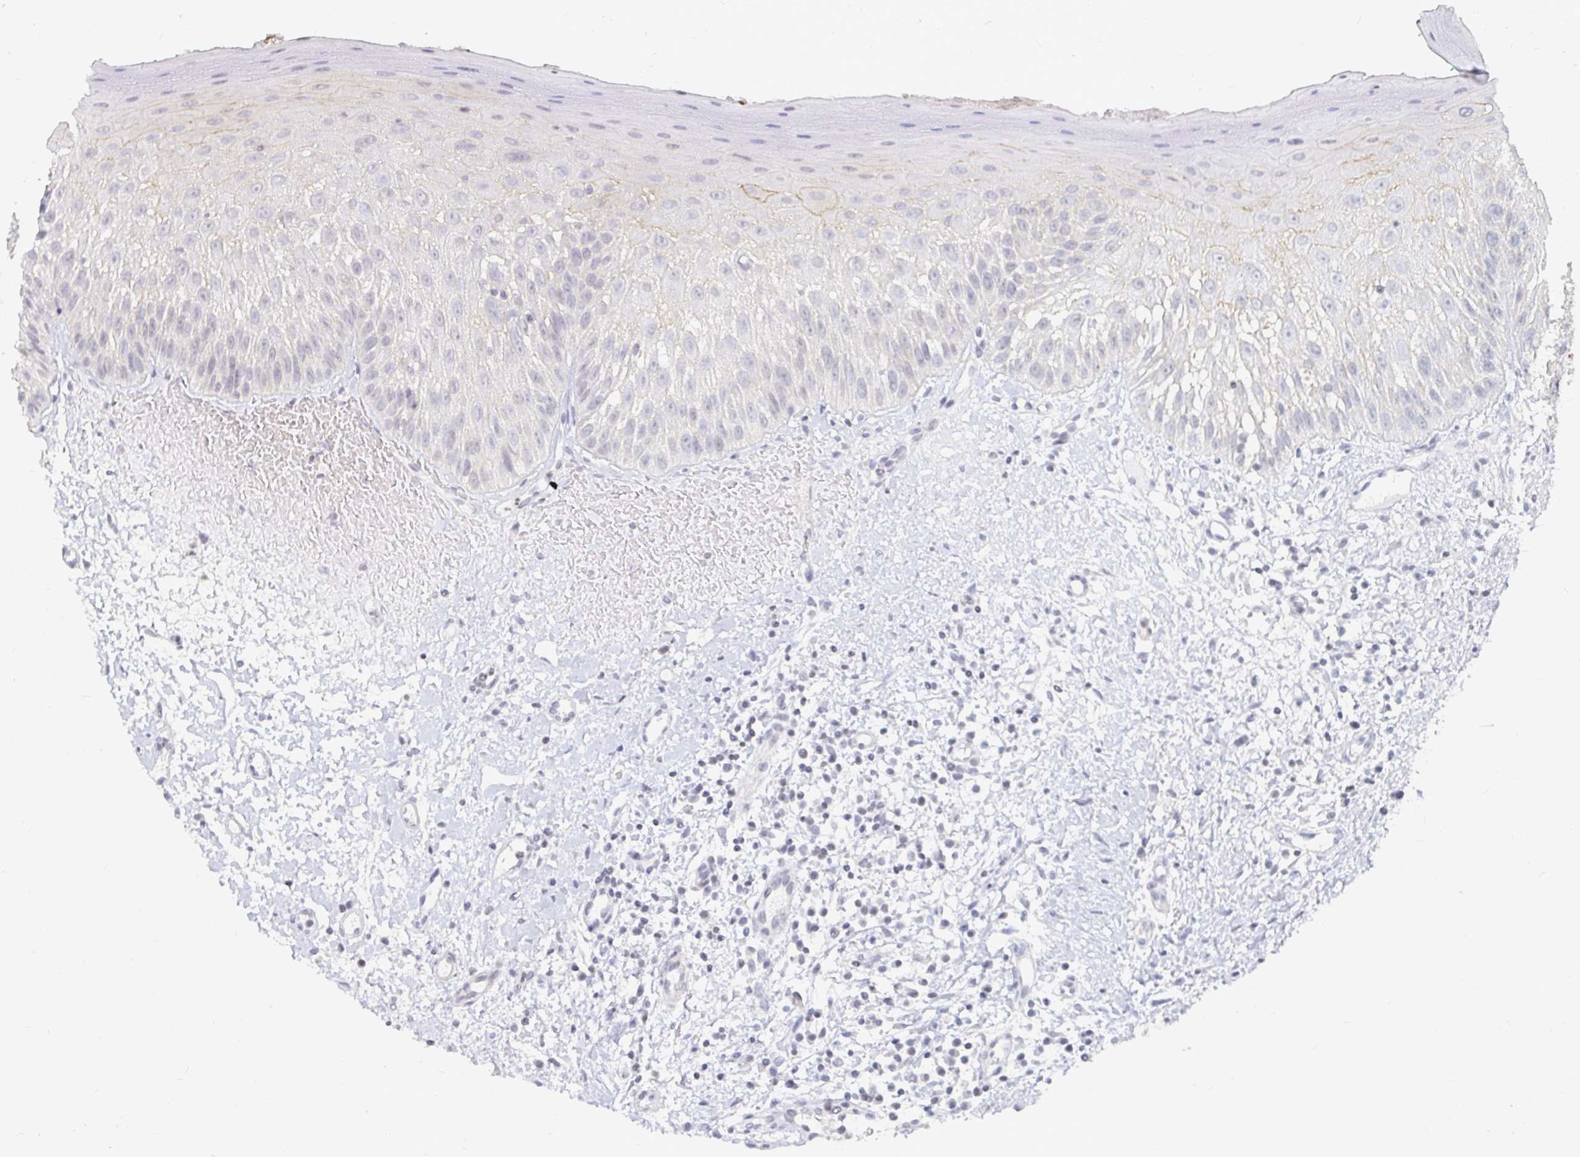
{"staining": {"intensity": "negative", "quantity": "none", "location": "none"}, "tissue": "oral mucosa", "cell_type": "Squamous epithelial cells", "image_type": "normal", "snomed": [{"axis": "morphology", "description": "Normal tissue, NOS"}, {"axis": "topography", "description": "Oral tissue"}, {"axis": "topography", "description": "Tounge, NOS"}], "caption": "Squamous epithelial cells are negative for protein expression in benign human oral mucosa. (DAB (3,3'-diaminobenzidine) immunohistochemistry (IHC) with hematoxylin counter stain).", "gene": "NME9", "patient": {"sex": "male", "age": 83}}